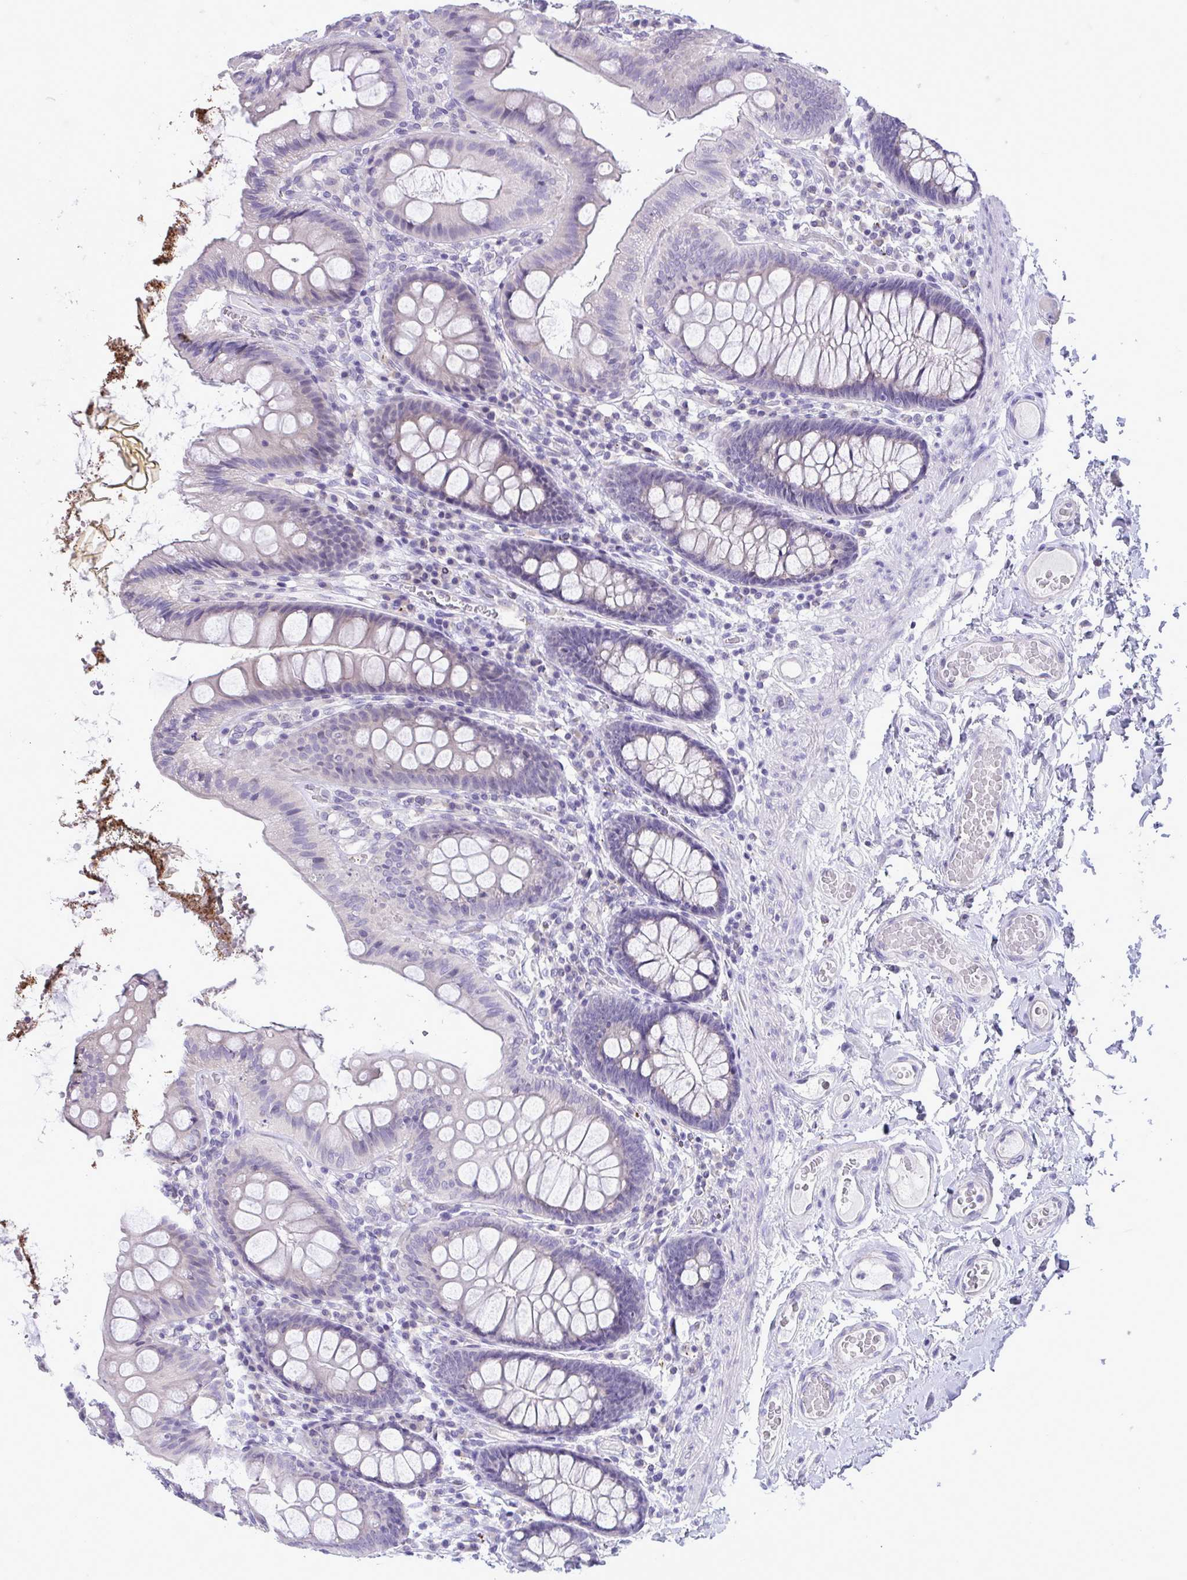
{"staining": {"intensity": "negative", "quantity": "none", "location": "none"}, "tissue": "colon", "cell_type": "Endothelial cells", "image_type": "normal", "snomed": [{"axis": "morphology", "description": "Normal tissue, NOS"}, {"axis": "topography", "description": "Colon"}], "caption": "The micrograph reveals no significant expression in endothelial cells of colon. Brightfield microscopy of immunohistochemistry stained with DAB (brown) and hematoxylin (blue), captured at high magnification.", "gene": "C4orf33", "patient": {"sex": "male", "age": 84}}